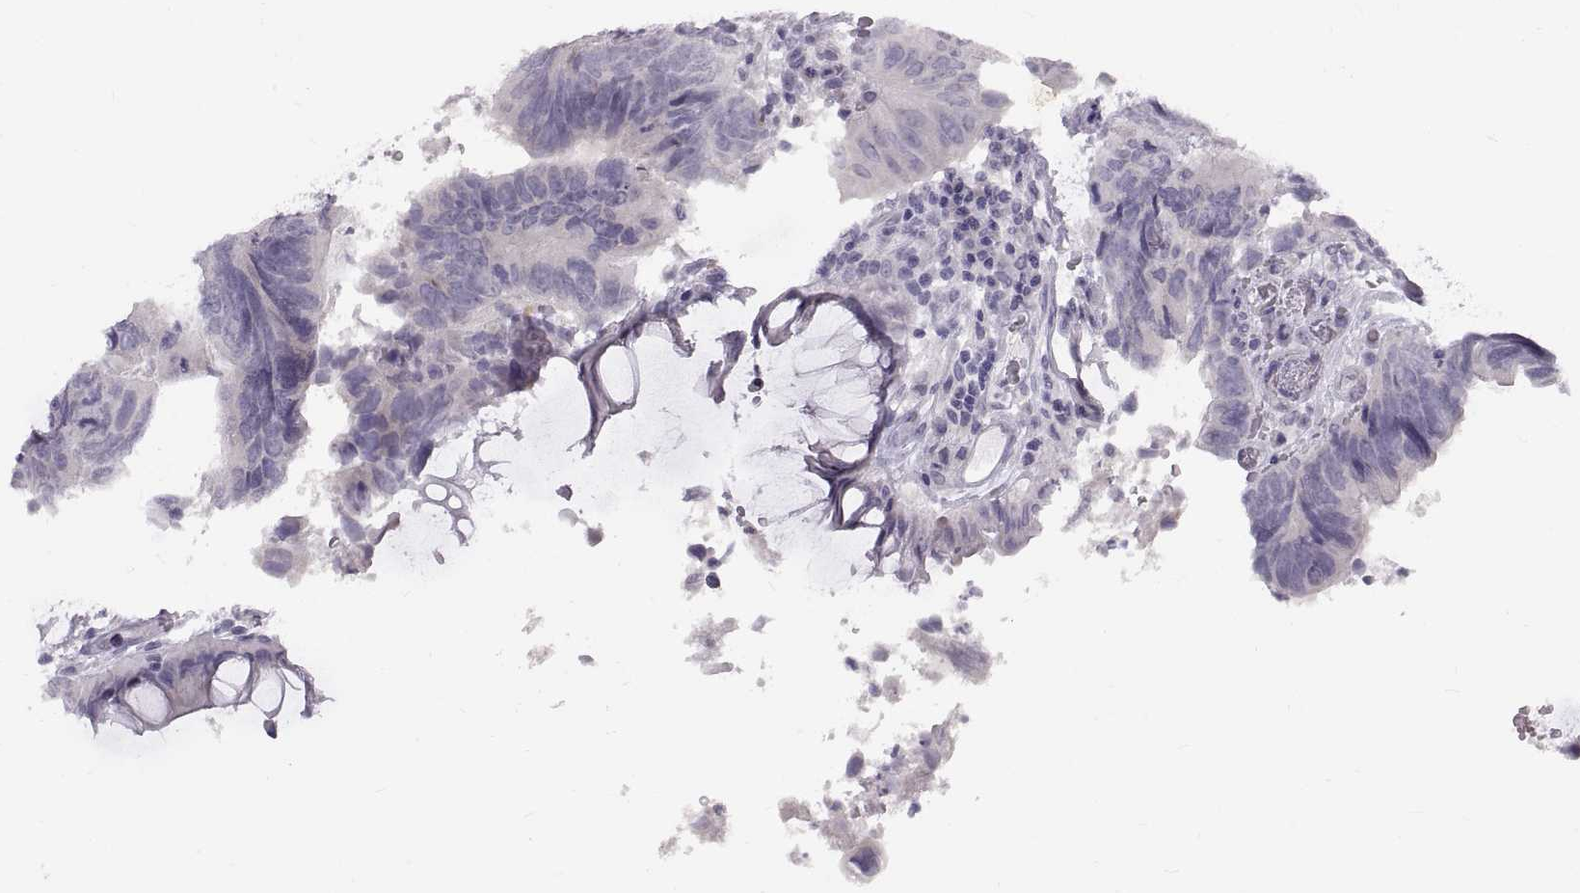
{"staining": {"intensity": "negative", "quantity": "none", "location": "none"}, "tissue": "colorectal cancer", "cell_type": "Tumor cells", "image_type": "cancer", "snomed": [{"axis": "morphology", "description": "Adenocarcinoma, NOS"}, {"axis": "topography", "description": "Colon"}], "caption": "There is no significant staining in tumor cells of colorectal adenocarcinoma.", "gene": "SPACDR", "patient": {"sex": "female", "age": 67}}